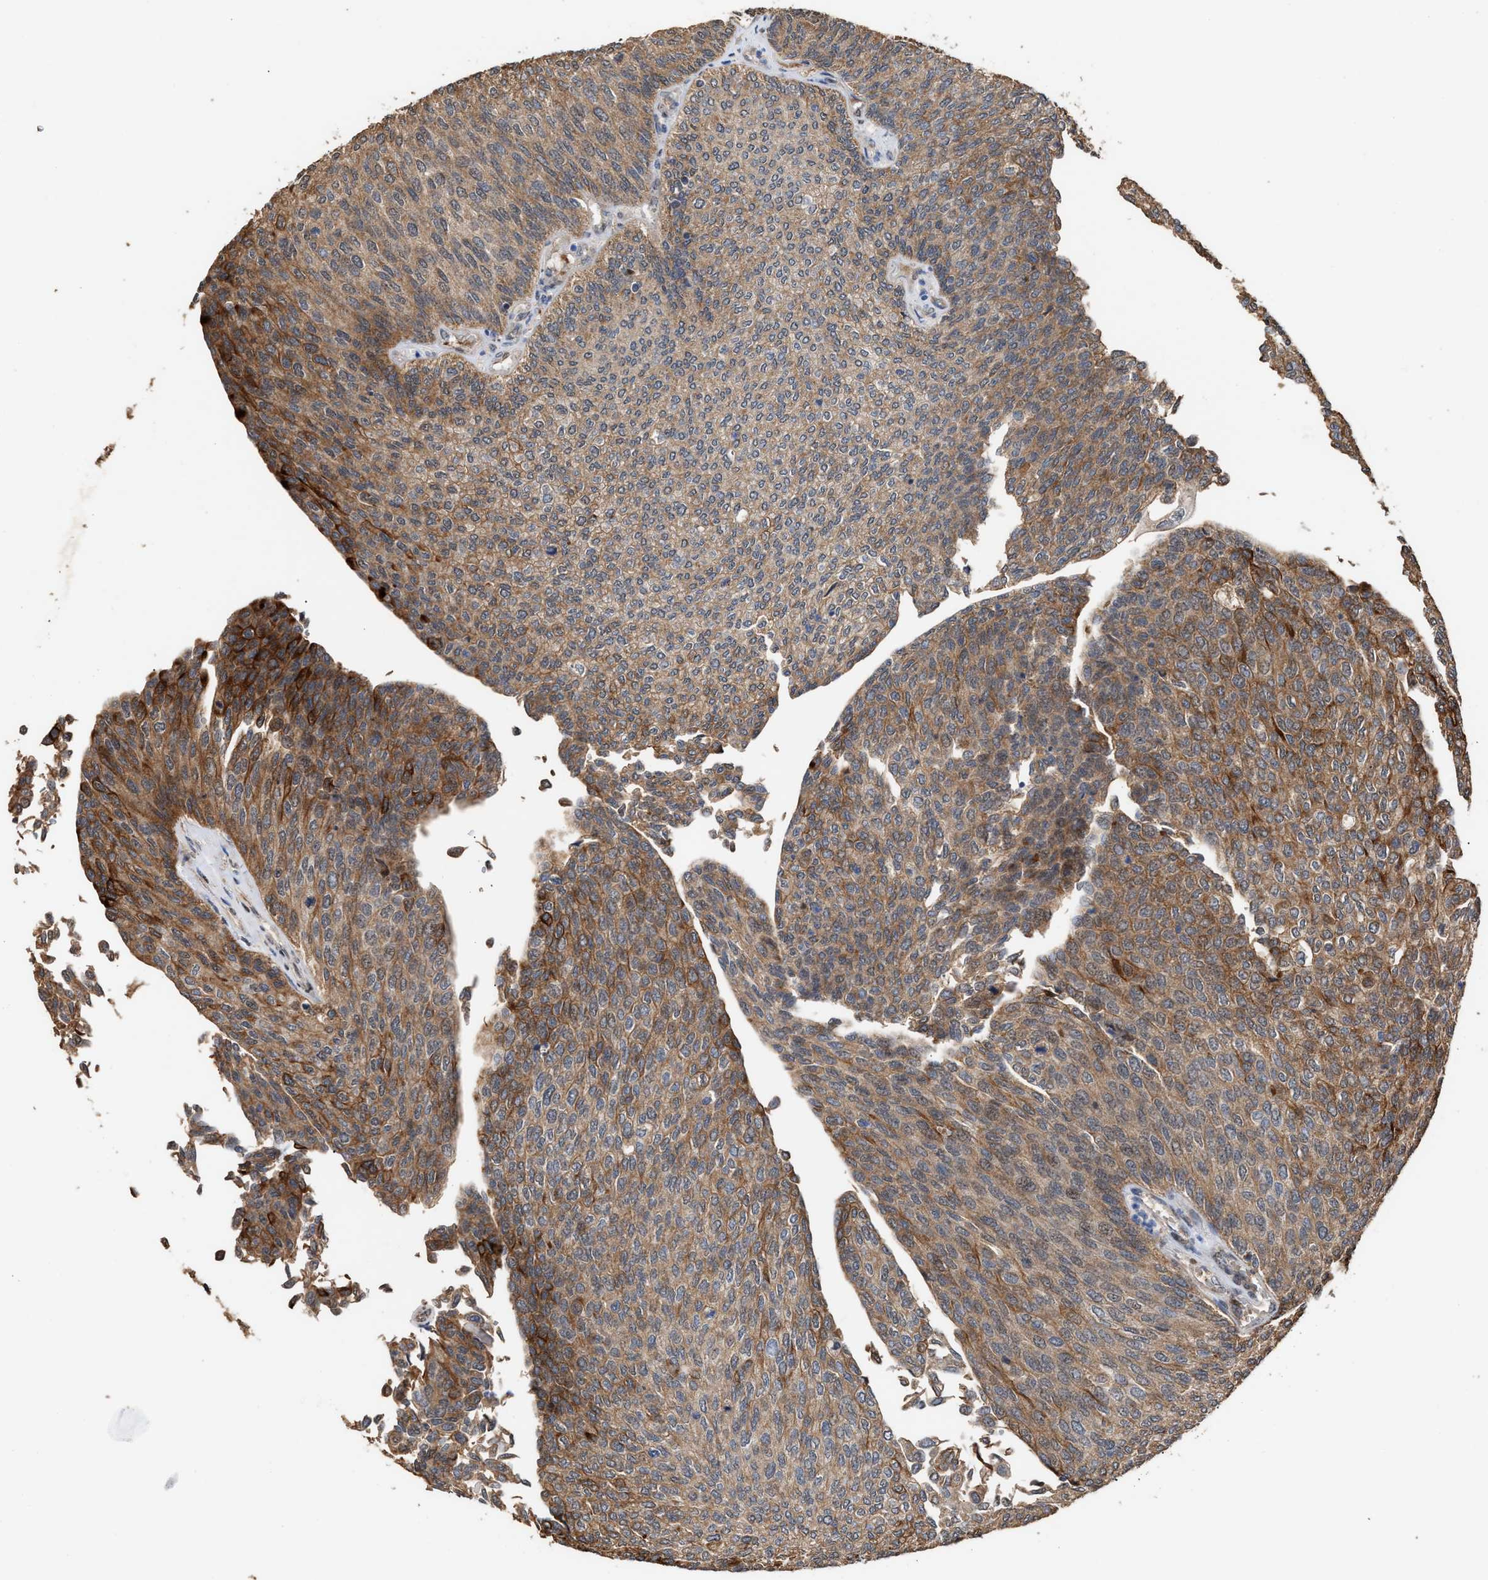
{"staining": {"intensity": "moderate", "quantity": ">75%", "location": "cytoplasmic/membranous"}, "tissue": "urothelial cancer", "cell_type": "Tumor cells", "image_type": "cancer", "snomed": [{"axis": "morphology", "description": "Urothelial carcinoma, Low grade"}, {"axis": "topography", "description": "Urinary bladder"}], "caption": "Immunohistochemistry (IHC) (DAB) staining of urothelial cancer demonstrates moderate cytoplasmic/membranous protein staining in about >75% of tumor cells.", "gene": "ZNHIT6", "patient": {"sex": "female", "age": 79}}